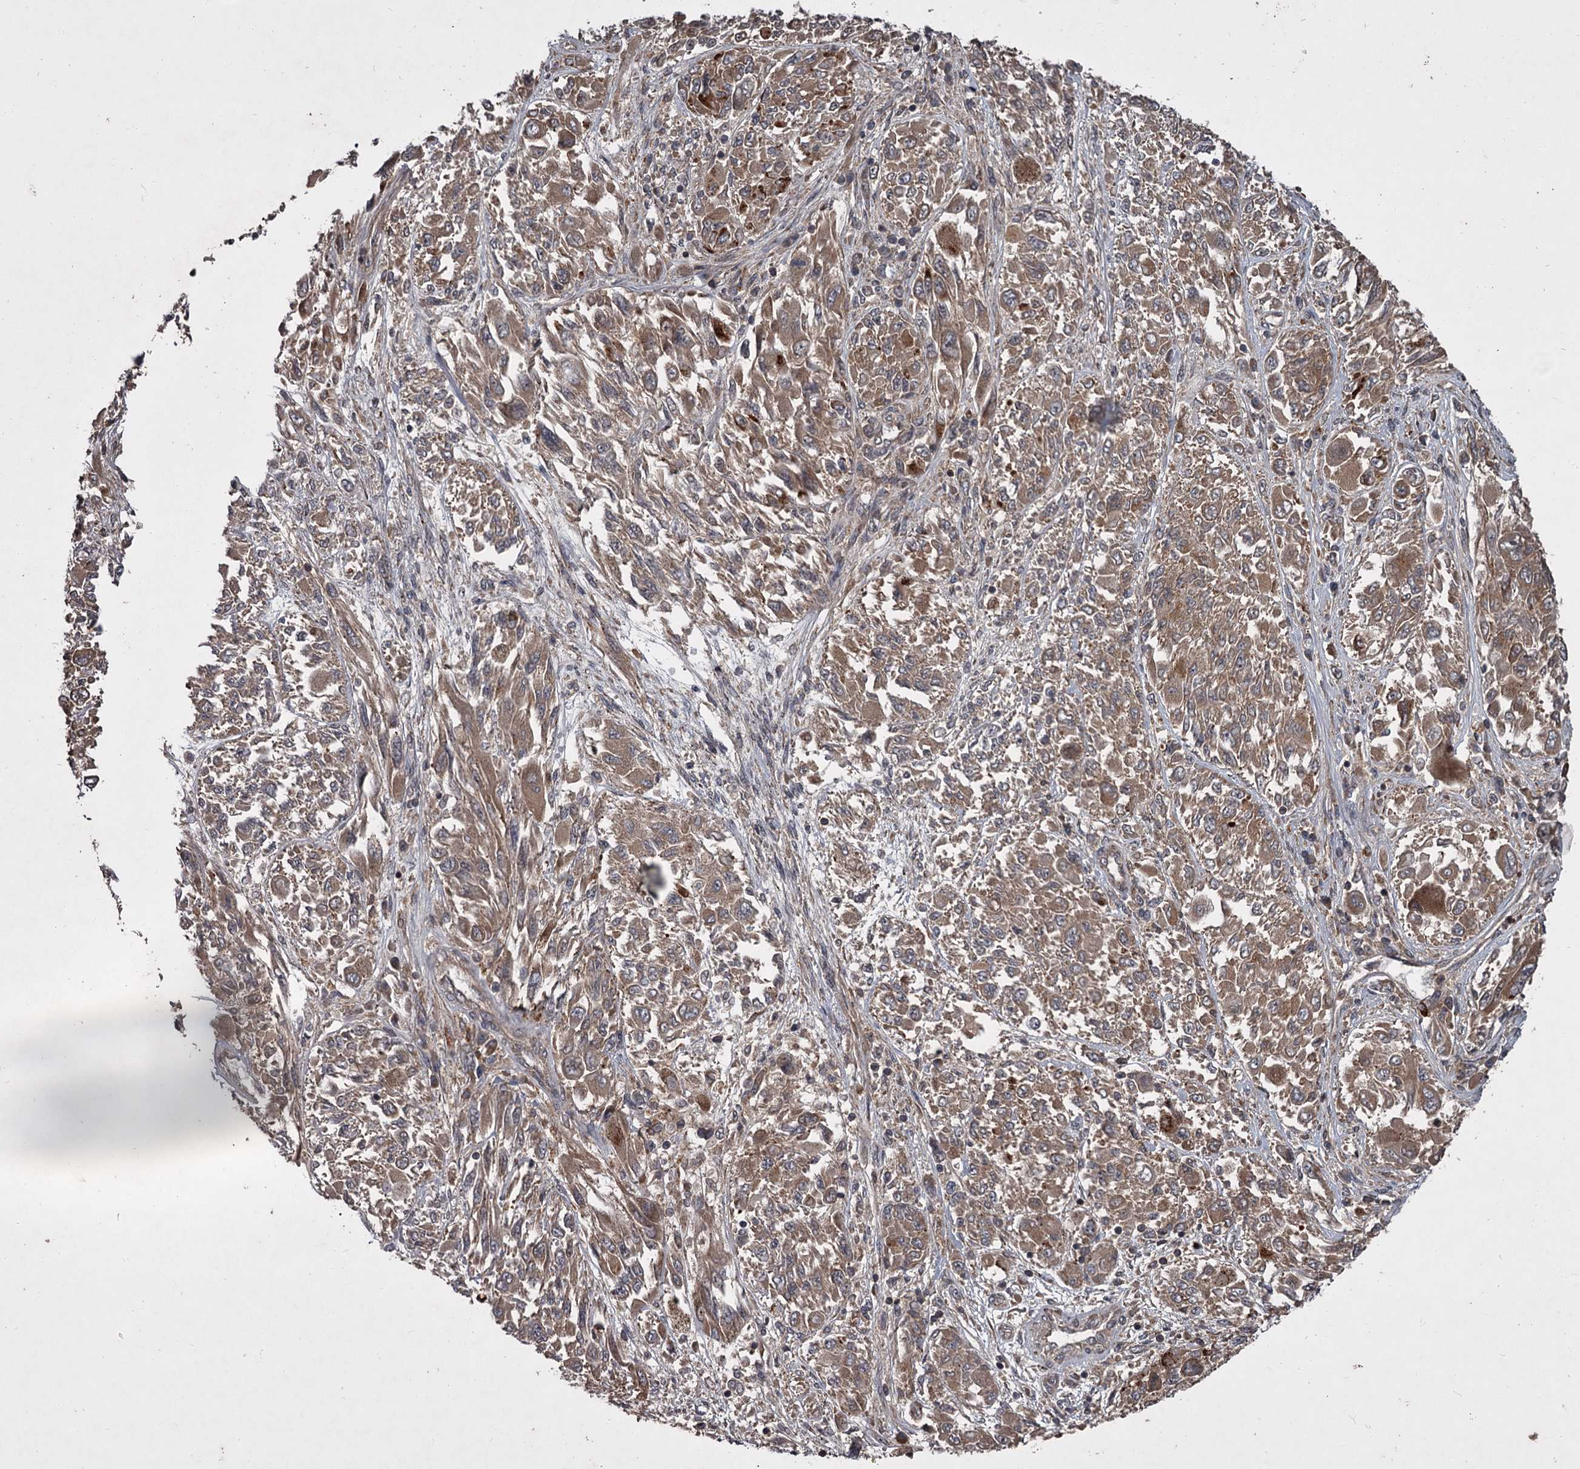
{"staining": {"intensity": "moderate", "quantity": ">75%", "location": "cytoplasmic/membranous"}, "tissue": "melanoma", "cell_type": "Tumor cells", "image_type": "cancer", "snomed": [{"axis": "morphology", "description": "Malignant melanoma, NOS"}, {"axis": "topography", "description": "Skin"}], "caption": "A high-resolution micrograph shows IHC staining of malignant melanoma, which shows moderate cytoplasmic/membranous expression in approximately >75% of tumor cells.", "gene": "UNC93B1", "patient": {"sex": "female", "age": 91}}